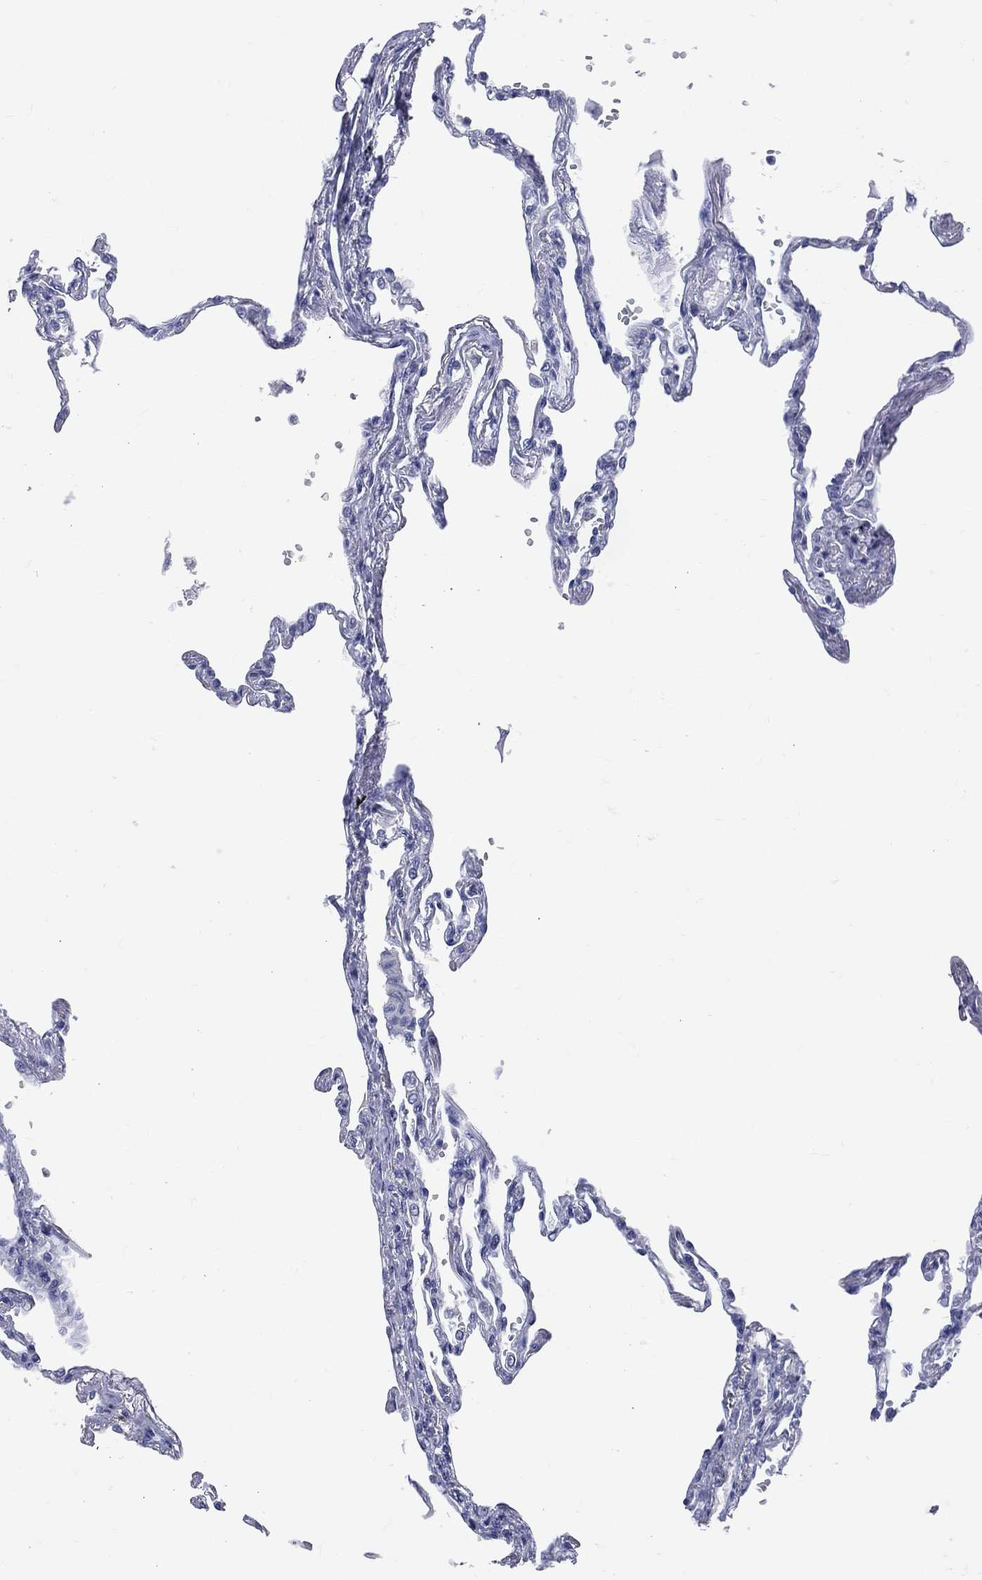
{"staining": {"intensity": "negative", "quantity": "none", "location": "none"}, "tissue": "lung", "cell_type": "Alveolar cells", "image_type": "normal", "snomed": [{"axis": "morphology", "description": "Normal tissue, NOS"}, {"axis": "topography", "description": "Lung"}], "caption": "Human lung stained for a protein using IHC displays no positivity in alveolar cells.", "gene": "CYLC1", "patient": {"sex": "male", "age": 78}}